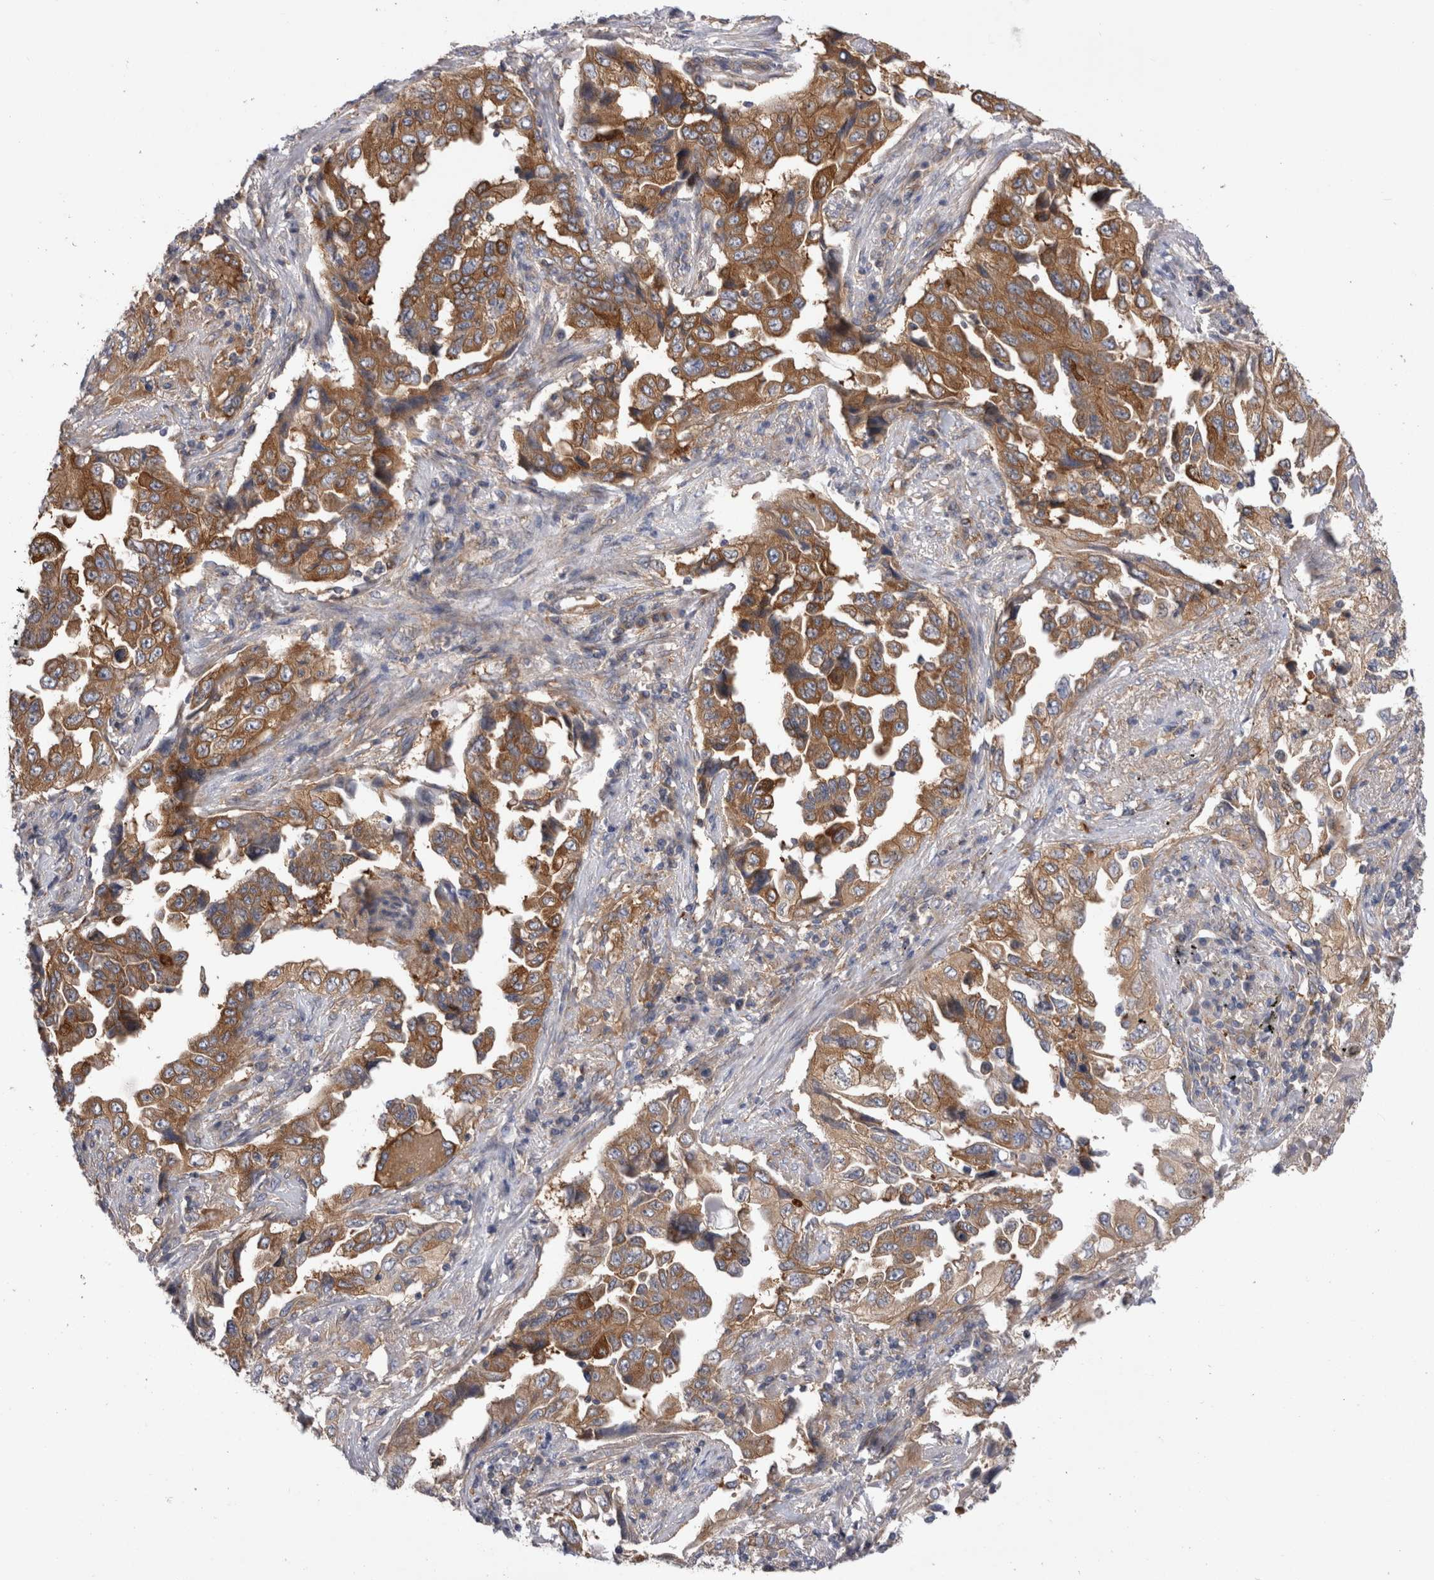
{"staining": {"intensity": "strong", "quantity": ">75%", "location": "cytoplasmic/membranous"}, "tissue": "lung cancer", "cell_type": "Tumor cells", "image_type": "cancer", "snomed": [{"axis": "morphology", "description": "Adenocarcinoma, NOS"}, {"axis": "topography", "description": "Lung"}], "caption": "The immunohistochemical stain shows strong cytoplasmic/membranous staining in tumor cells of lung cancer (adenocarcinoma) tissue. (DAB IHC with brightfield microscopy, high magnification).", "gene": "RAB11FIP1", "patient": {"sex": "female", "age": 51}}